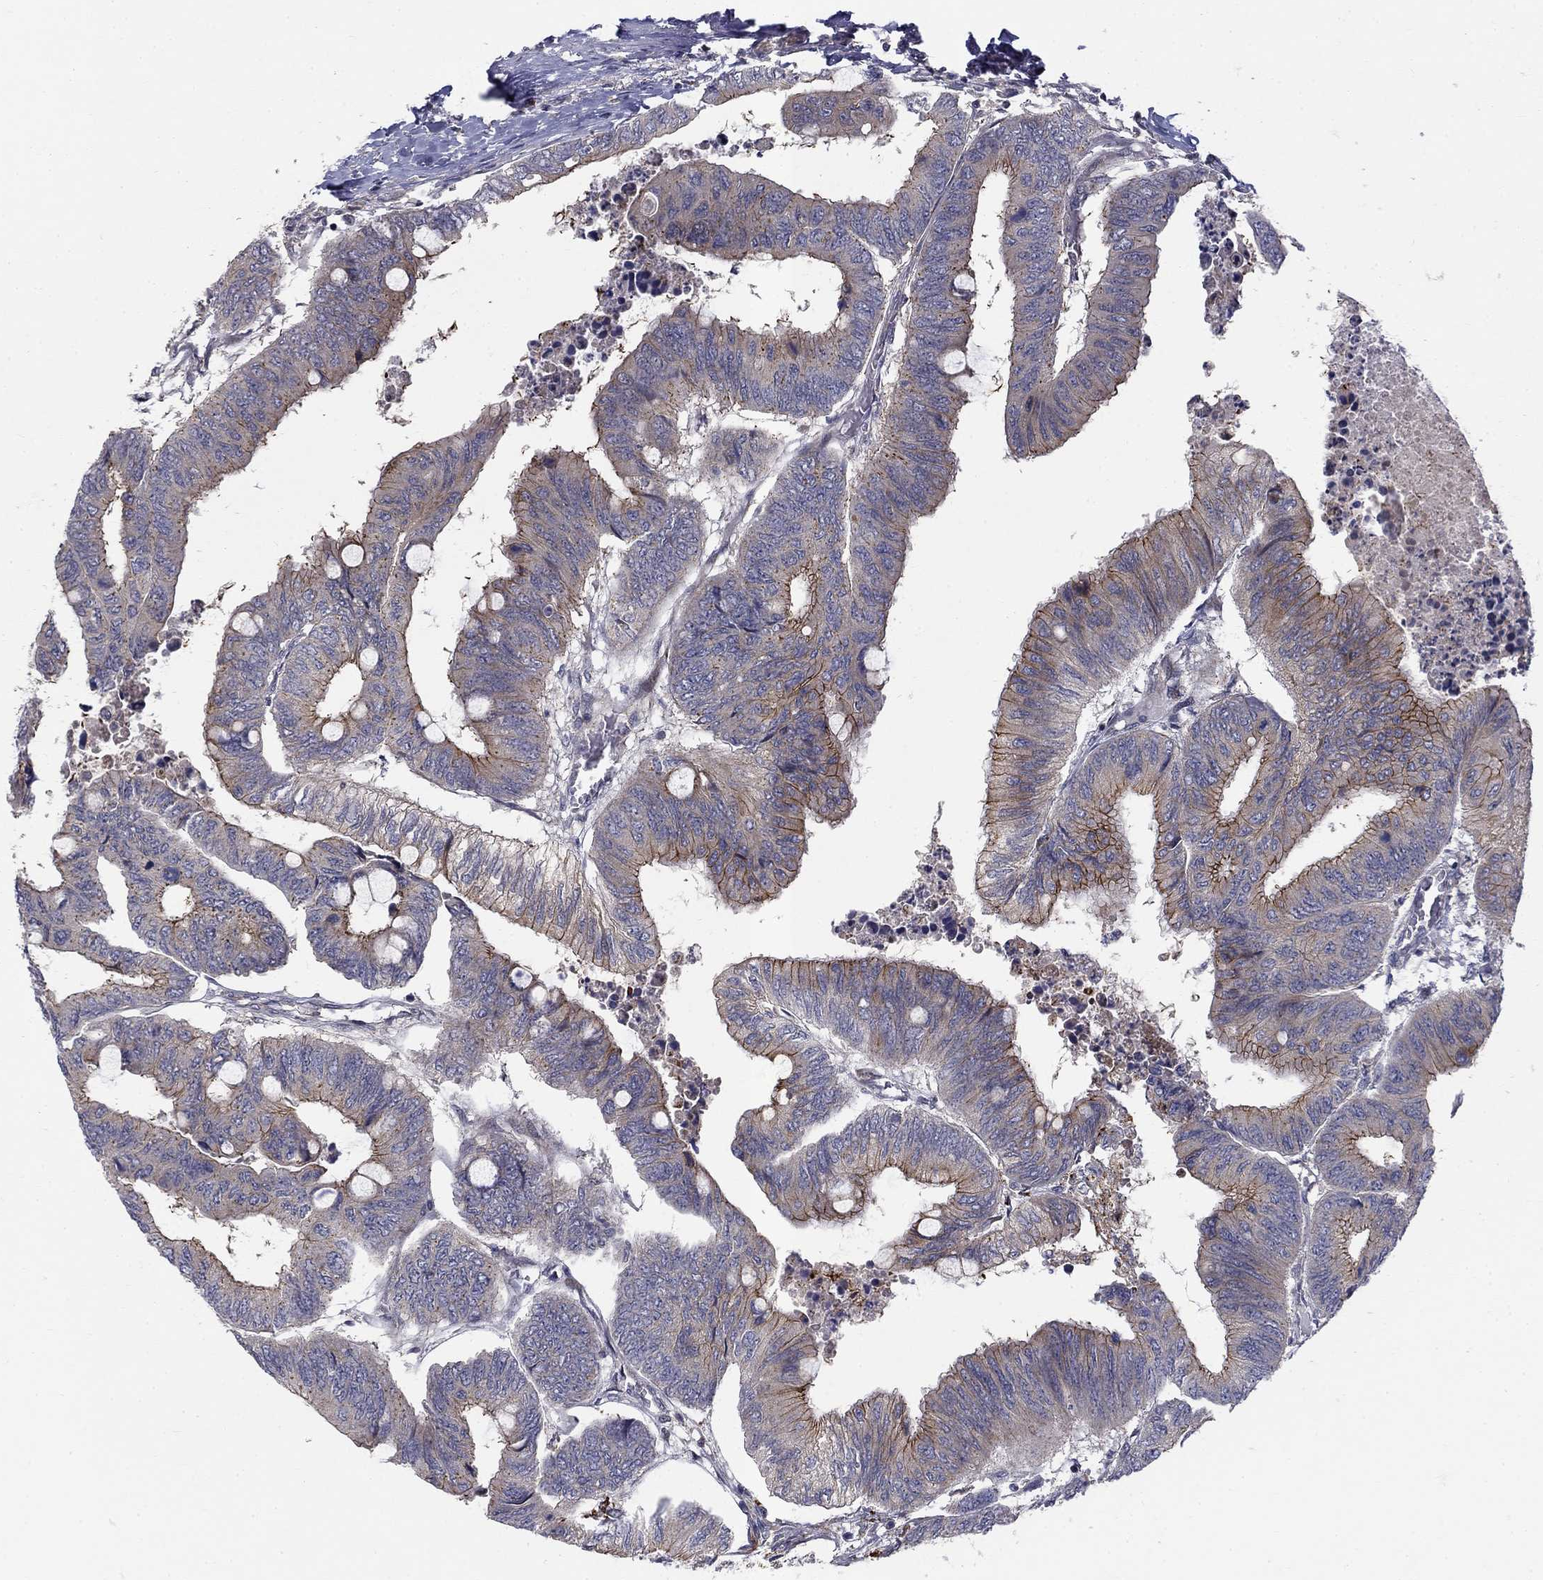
{"staining": {"intensity": "moderate", "quantity": "25%-75%", "location": "cytoplasmic/membranous"}, "tissue": "colorectal cancer", "cell_type": "Tumor cells", "image_type": "cancer", "snomed": [{"axis": "morphology", "description": "Normal tissue, NOS"}, {"axis": "morphology", "description": "Adenocarcinoma, NOS"}, {"axis": "topography", "description": "Rectum"}, {"axis": "topography", "description": "Peripheral nerve tissue"}], "caption": "Human colorectal adenocarcinoma stained with a brown dye exhibits moderate cytoplasmic/membranous positive staining in about 25%-75% of tumor cells.", "gene": "WDR19", "patient": {"sex": "male", "age": 92}}